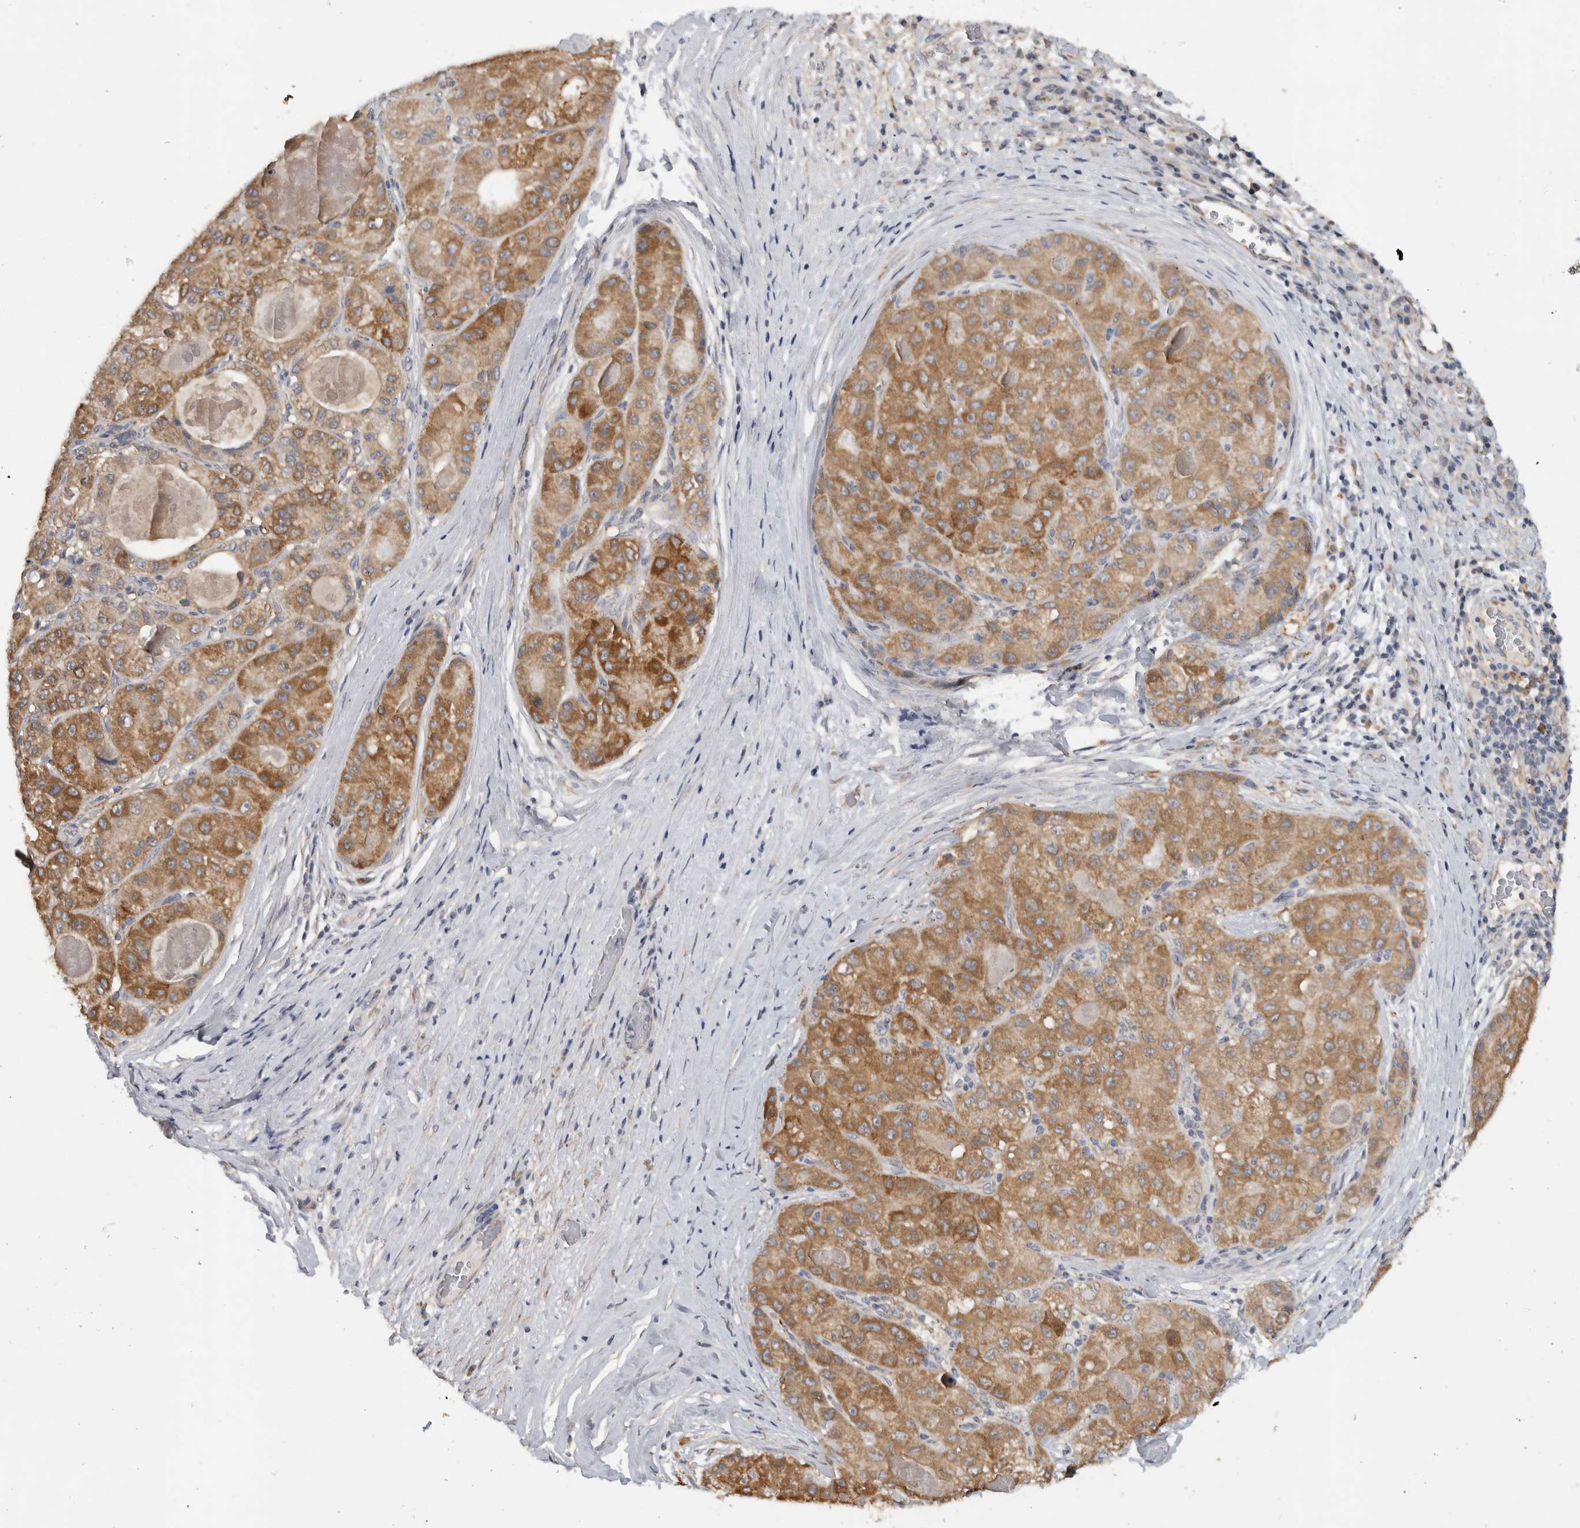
{"staining": {"intensity": "moderate", "quantity": ">75%", "location": "cytoplasmic/membranous"}, "tissue": "liver cancer", "cell_type": "Tumor cells", "image_type": "cancer", "snomed": [{"axis": "morphology", "description": "Carcinoma, Hepatocellular, NOS"}, {"axis": "topography", "description": "Liver"}], "caption": "Liver hepatocellular carcinoma stained with a protein marker shows moderate staining in tumor cells.", "gene": "DYRK2", "patient": {"sex": "male", "age": 80}}